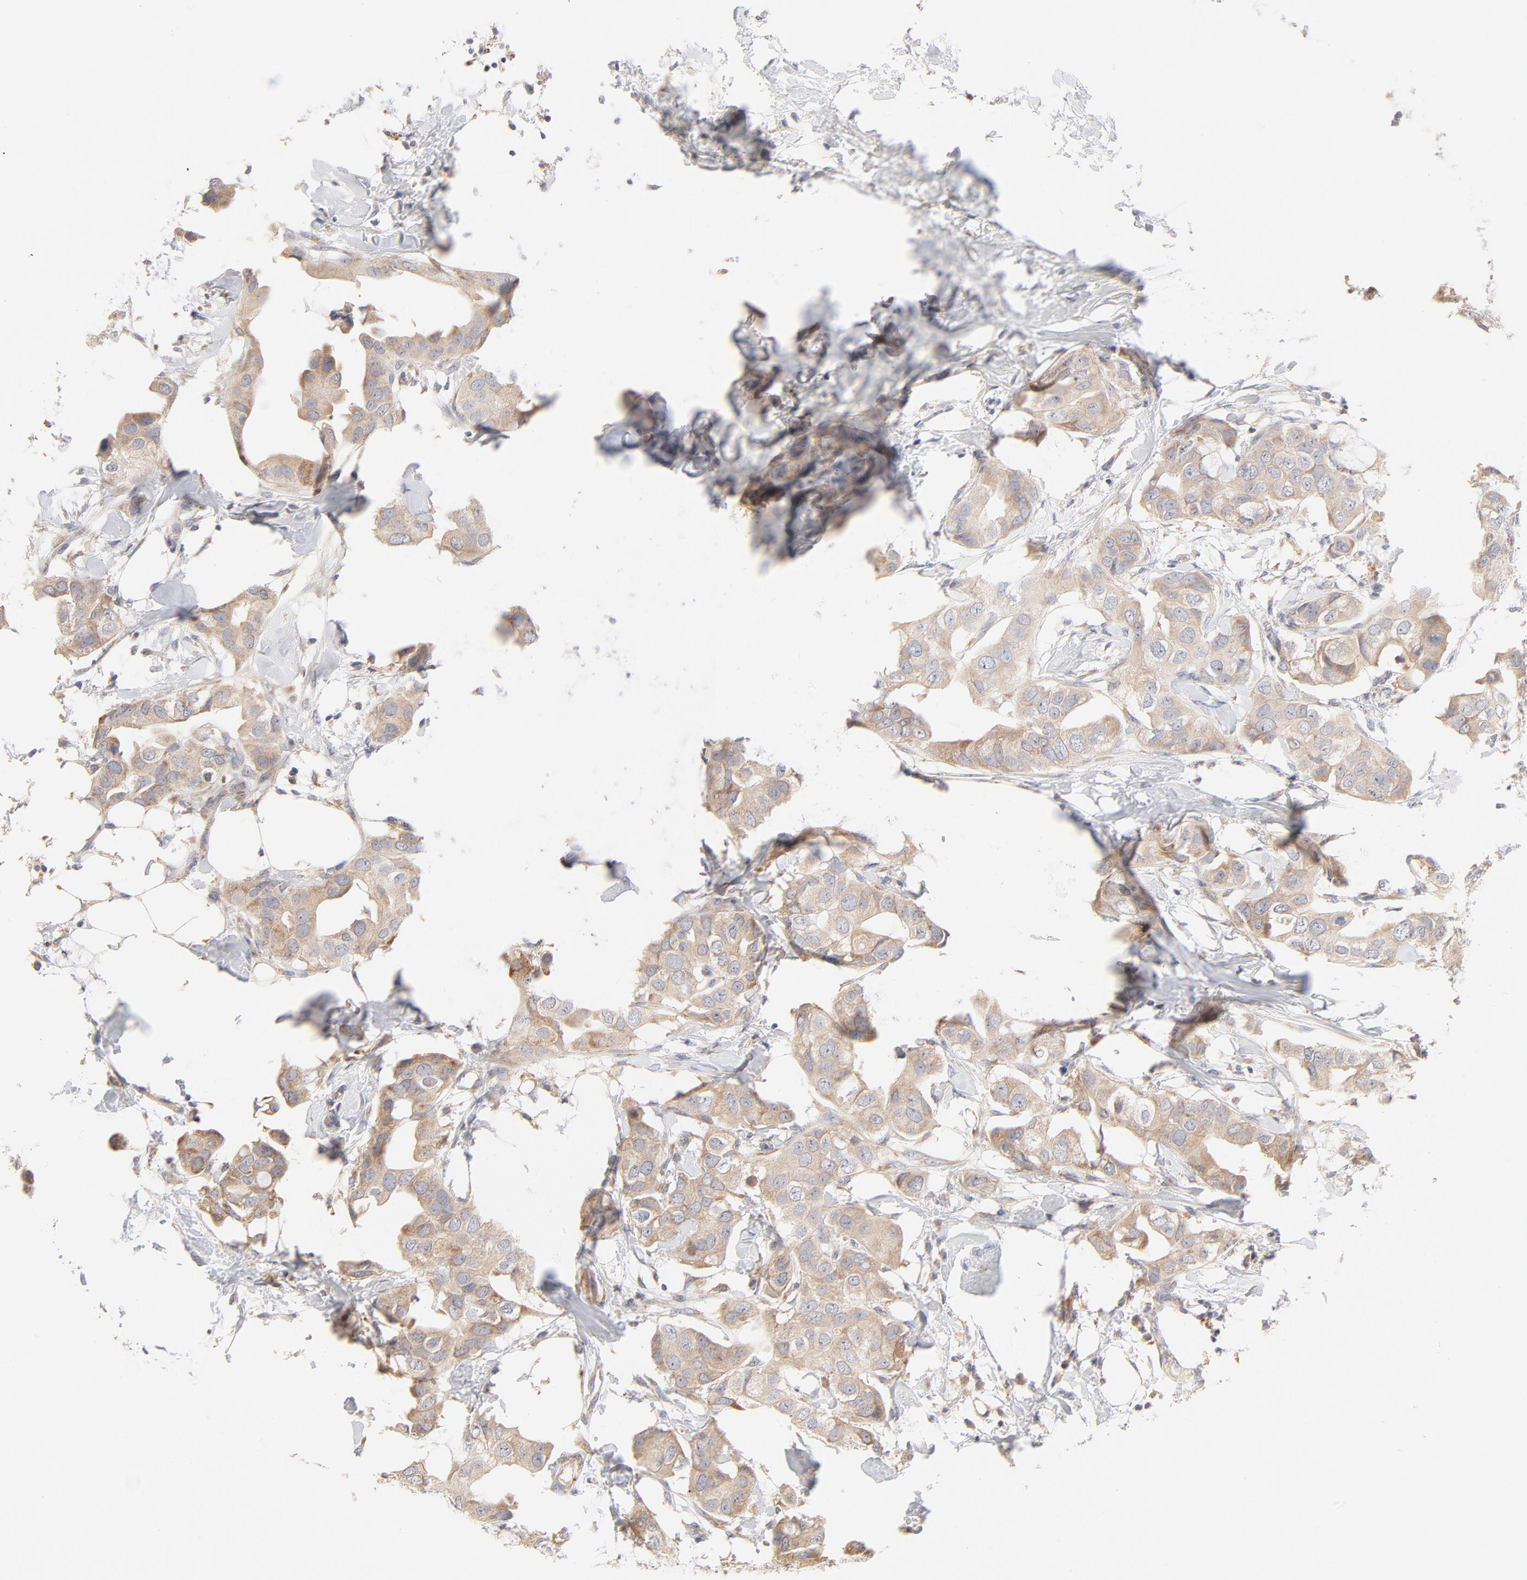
{"staining": {"intensity": "weak", "quantity": ">75%", "location": "cytoplasmic/membranous"}, "tissue": "breast cancer", "cell_type": "Tumor cells", "image_type": "cancer", "snomed": [{"axis": "morphology", "description": "Duct carcinoma"}, {"axis": "topography", "description": "Breast"}], "caption": "The histopathology image displays staining of breast cancer, revealing weak cytoplasmic/membranous protein positivity (brown color) within tumor cells. (DAB (3,3'-diaminobenzidine) IHC, brown staining for protein, blue staining for nuclei).", "gene": "MTERF2", "patient": {"sex": "female", "age": 40}}